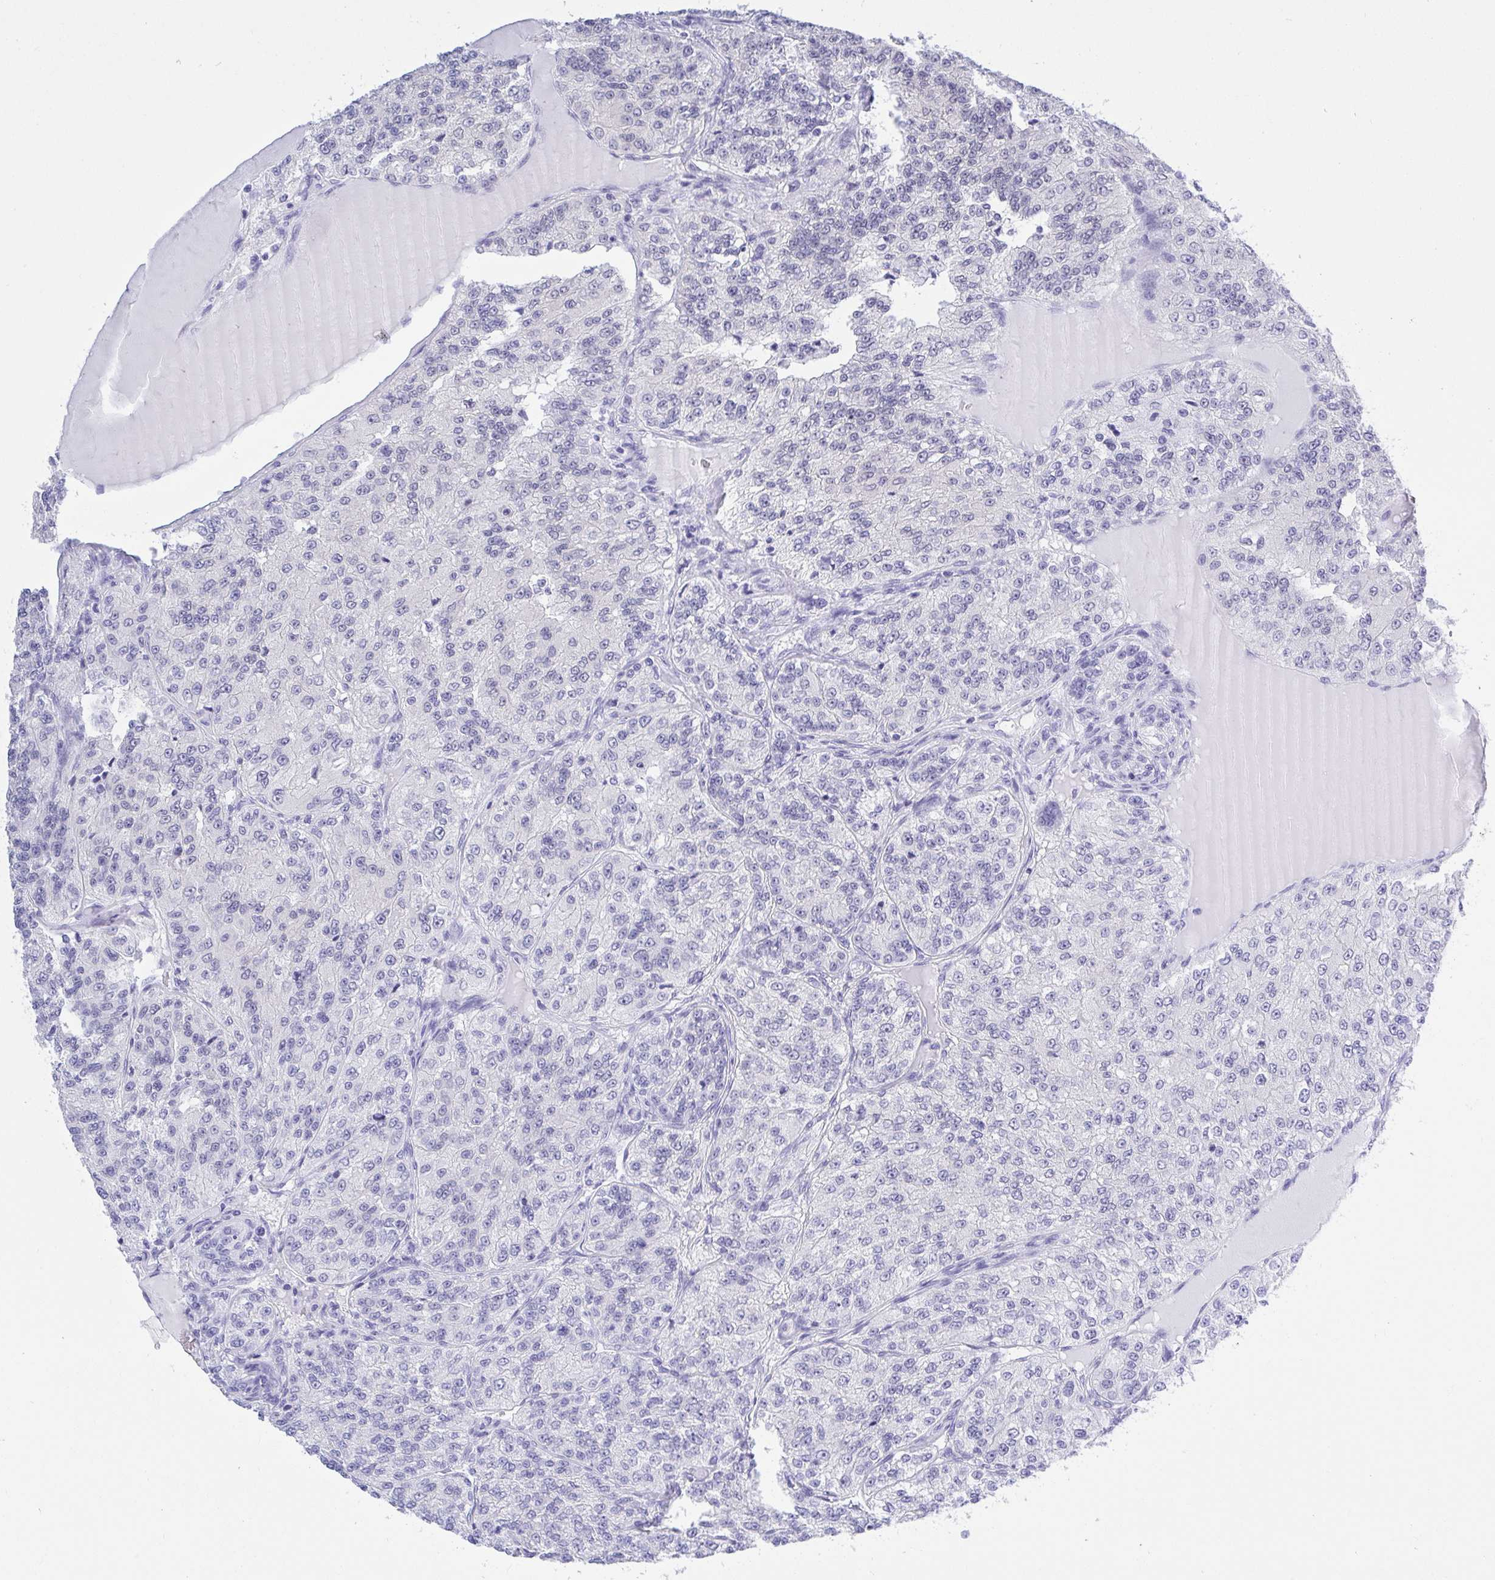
{"staining": {"intensity": "negative", "quantity": "none", "location": "none"}, "tissue": "renal cancer", "cell_type": "Tumor cells", "image_type": "cancer", "snomed": [{"axis": "morphology", "description": "Adenocarcinoma, NOS"}, {"axis": "topography", "description": "Kidney"}], "caption": "This is an immunohistochemistry photomicrograph of adenocarcinoma (renal). There is no expression in tumor cells.", "gene": "THOP1", "patient": {"sex": "female", "age": 63}}